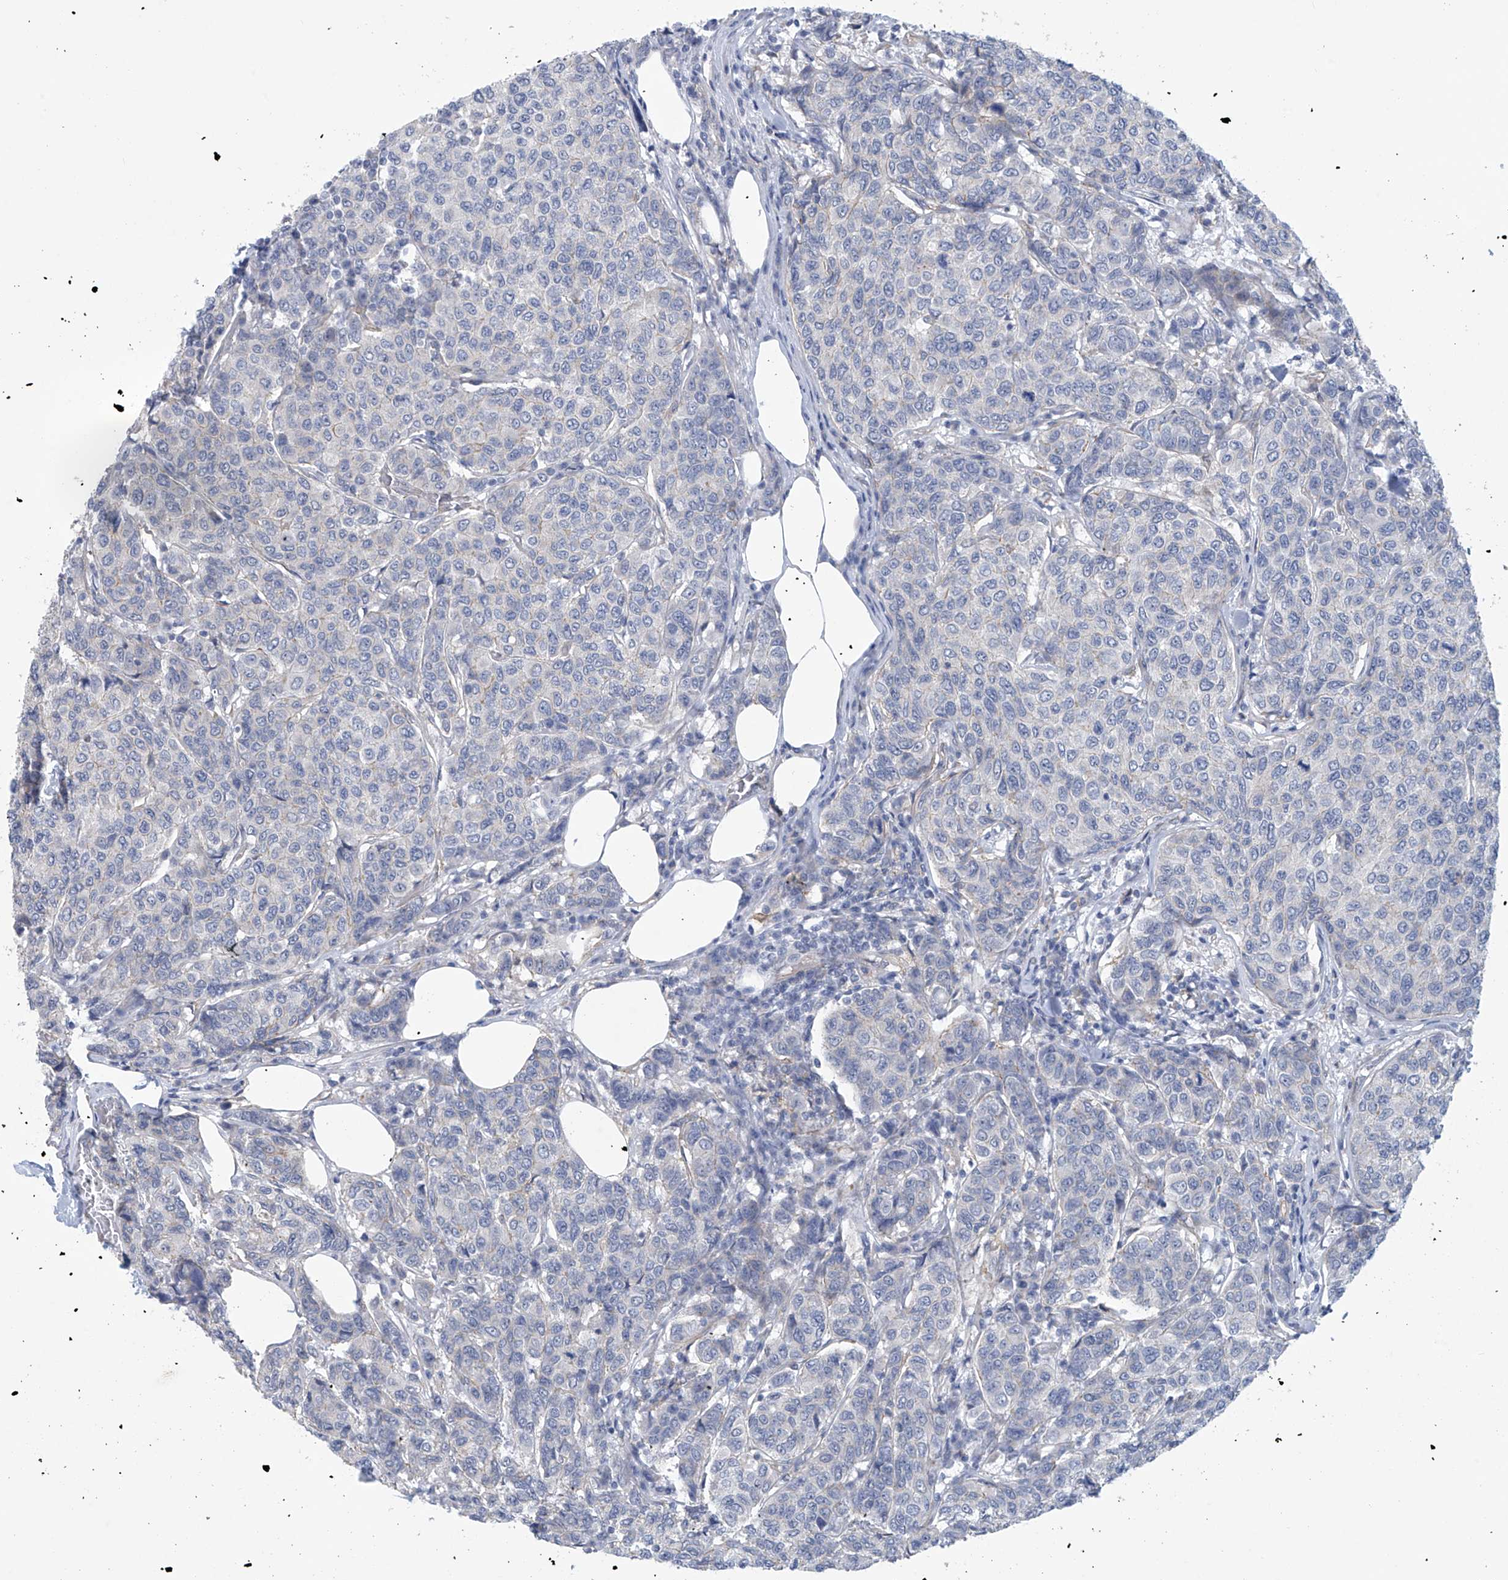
{"staining": {"intensity": "negative", "quantity": "none", "location": "none"}, "tissue": "breast cancer", "cell_type": "Tumor cells", "image_type": "cancer", "snomed": [{"axis": "morphology", "description": "Duct carcinoma"}, {"axis": "topography", "description": "Breast"}], "caption": "Tumor cells are negative for brown protein staining in breast cancer (invasive ductal carcinoma).", "gene": "ABHD13", "patient": {"sex": "female", "age": 55}}